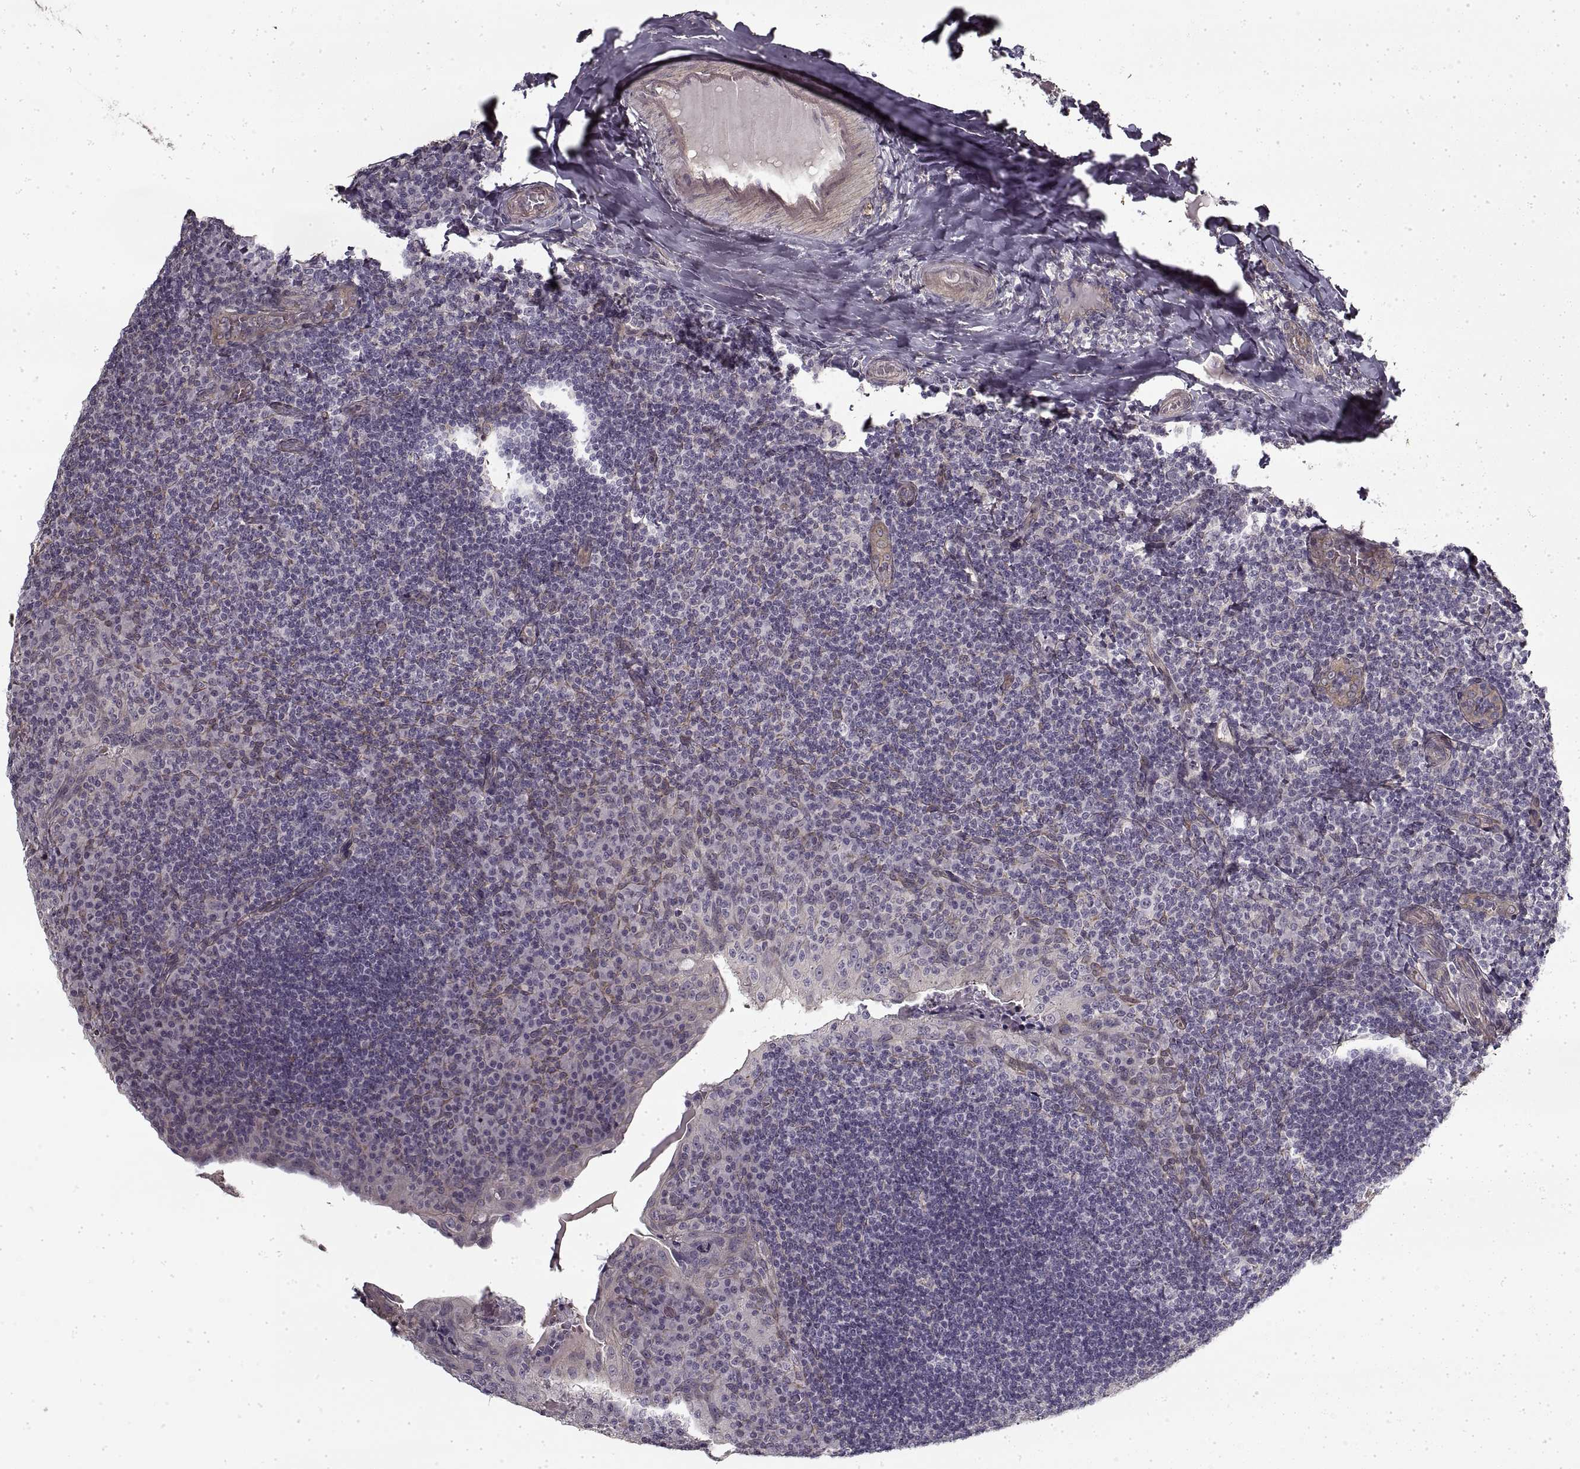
{"staining": {"intensity": "negative", "quantity": "none", "location": "none"}, "tissue": "tonsil", "cell_type": "Germinal center cells", "image_type": "normal", "snomed": [{"axis": "morphology", "description": "Normal tissue, NOS"}, {"axis": "topography", "description": "Tonsil"}], "caption": "Immunohistochemical staining of benign tonsil displays no significant expression in germinal center cells. The staining is performed using DAB (3,3'-diaminobenzidine) brown chromogen with nuclei counter-stained in using hematoxylin.", "gene": "LAMB2", "patient": {"sex": "male", "age": 17}}